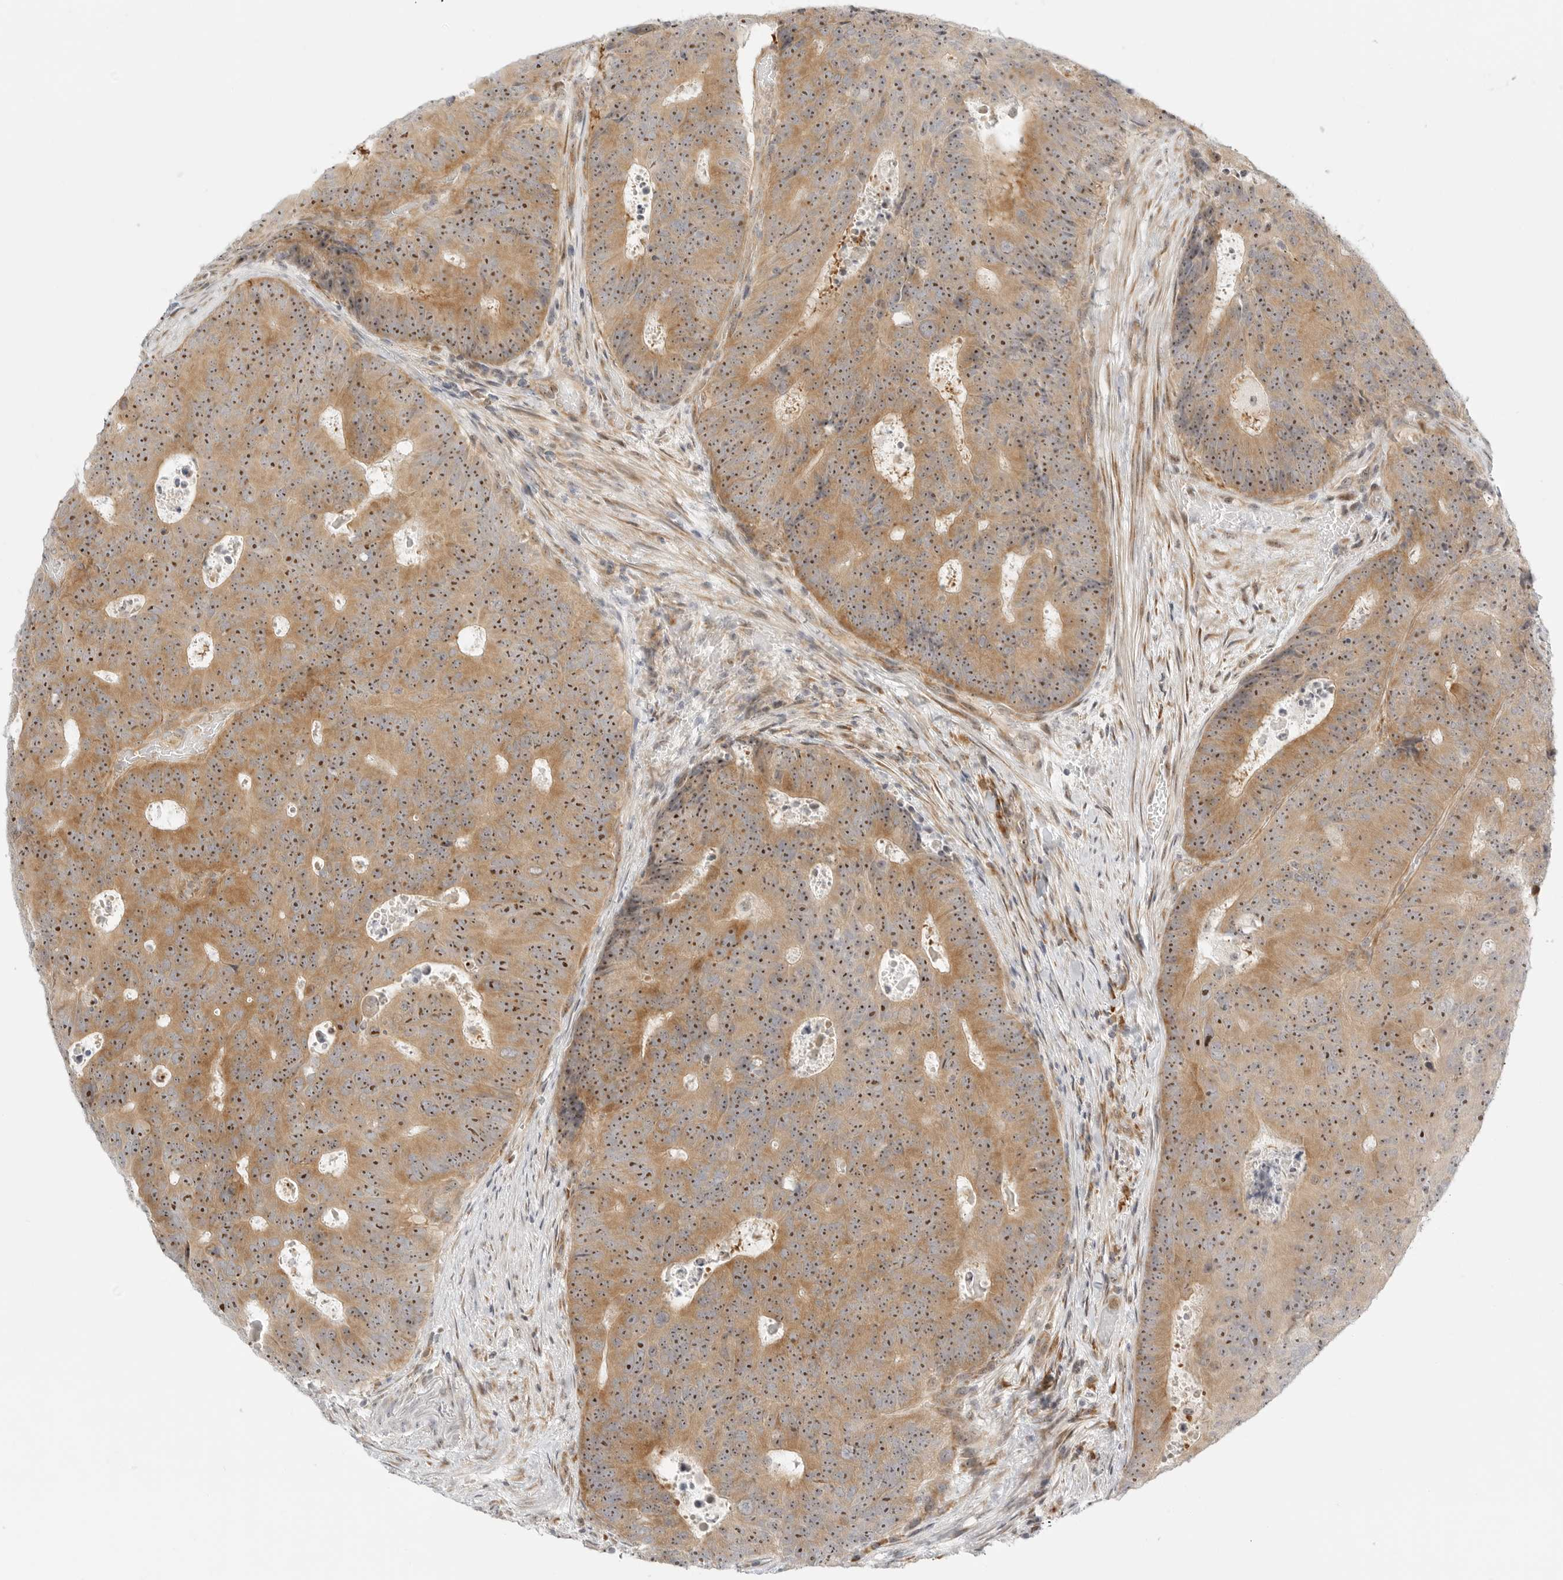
{"staining": {"intensity": "strong", "quantity": ">75%", "location": "cytoplasmic/membranous,nuclear"}, "tissue": "colorectal cancer", "cell_type": "Tumor cells", "image_type": "cancer", "snomed": [{"axis": "morphology", "description": "Adenocarcinoma, NOS"}, {"axis": "topography", "description": "Colon"}], "caption": "Human colorectal adenocarcinoma stained with a brown dye reveals strong cytoplasmic/membranous and nuclear positive positivity in about >75% of tumor cells.", "gene": "DSCC1", "patient": {"sex": "male", "age": 87}}